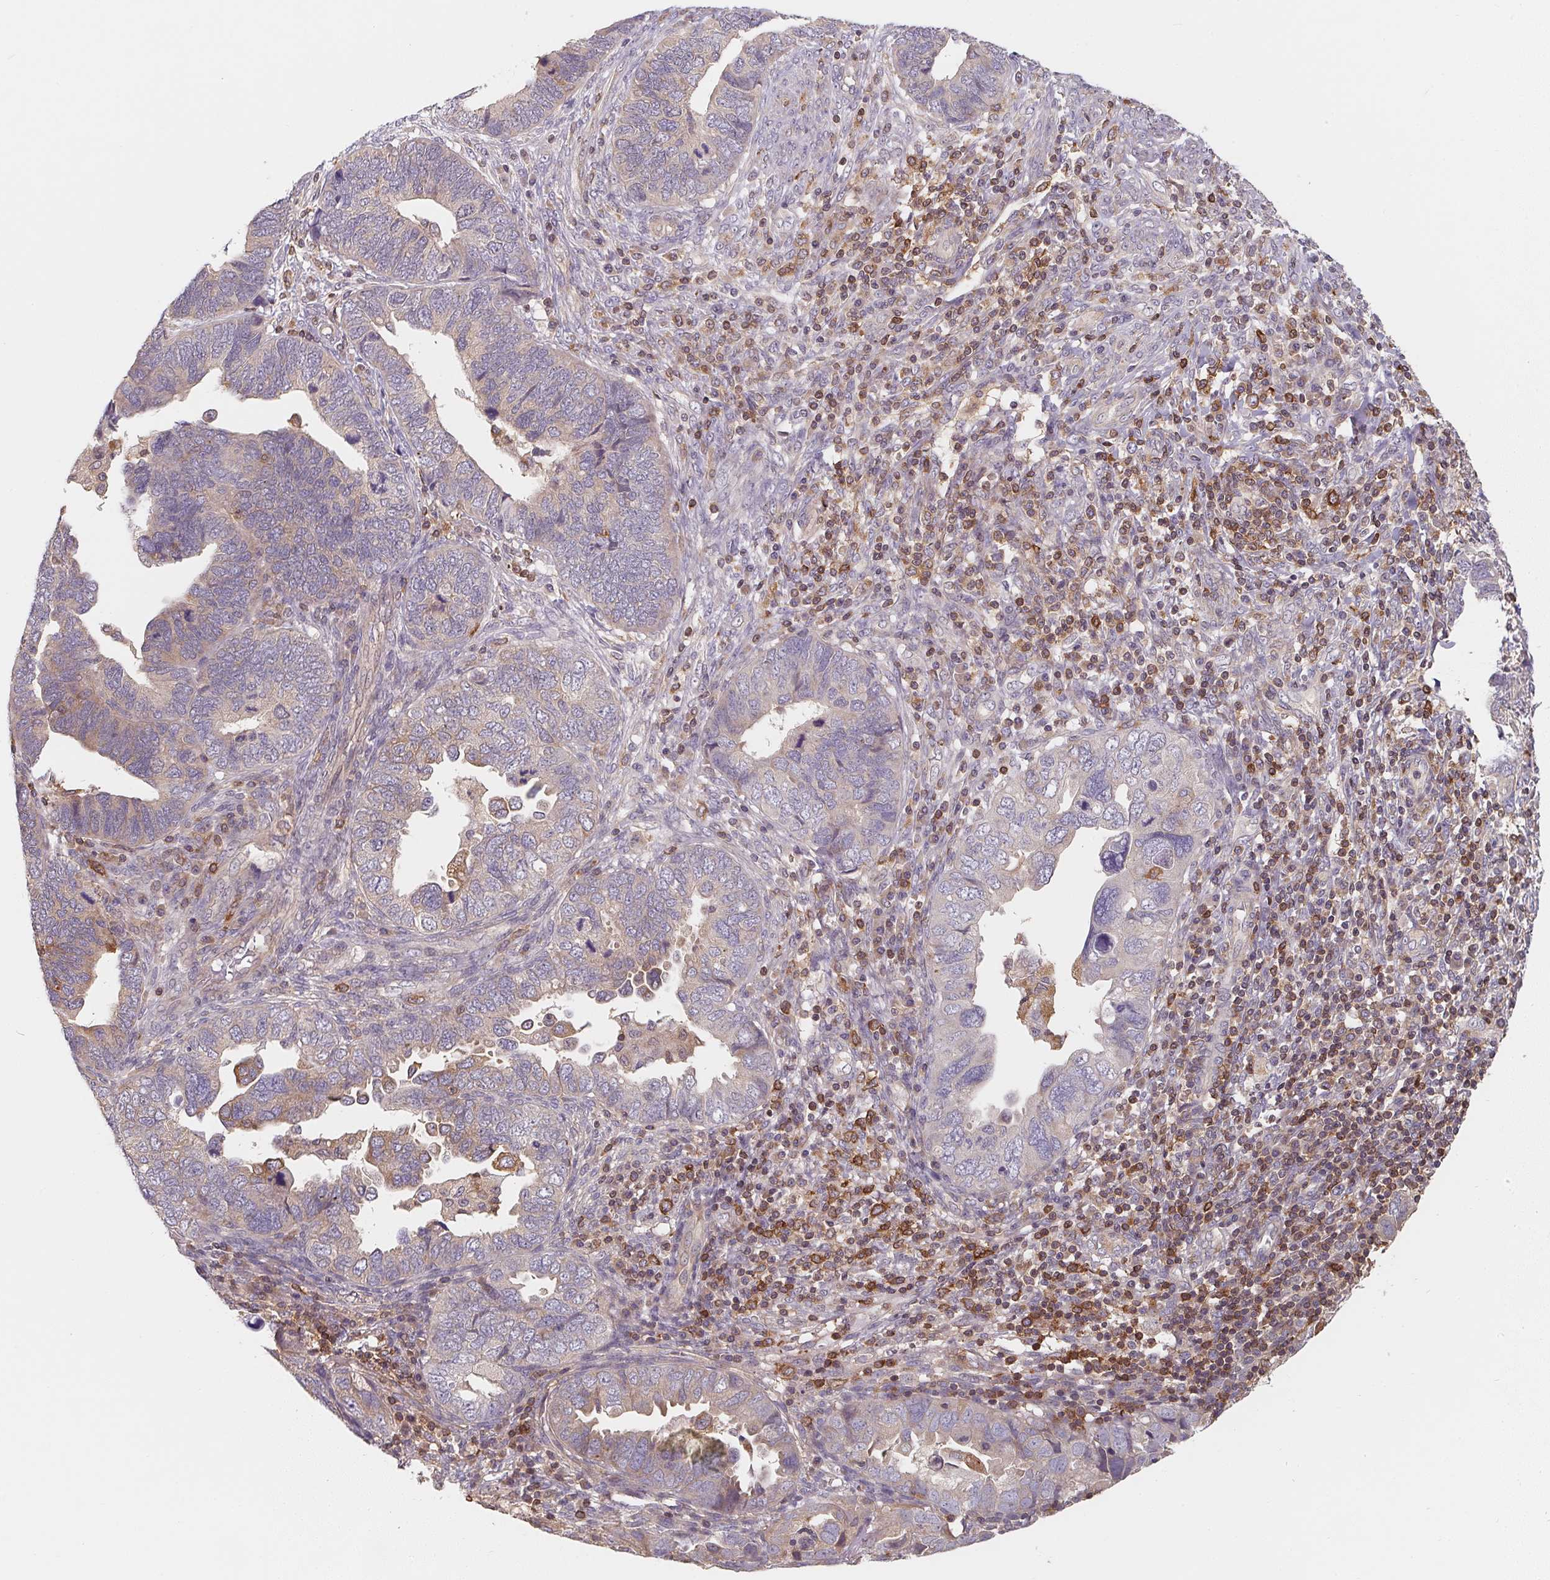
{"staining": {"intensity": "negative", "quantity": "none", "location": "none"}, "tissue": "endometrial cancer", "cell_type": "Tumor cells", "image_type": "cancer", "snomed": [{"axis": "morphology", "description": "Adenocarcinoma, NOS"}, {"axis": "topography", "description": "Endometrium"}], "caption": "IHC image of human adenocarcinoma (endometrial) stained for a protein (brown), which demonstrates no positivity in tumor cells.", "gene": "ANKRD13A", "patient": {"sex": "female", "age": 79}}